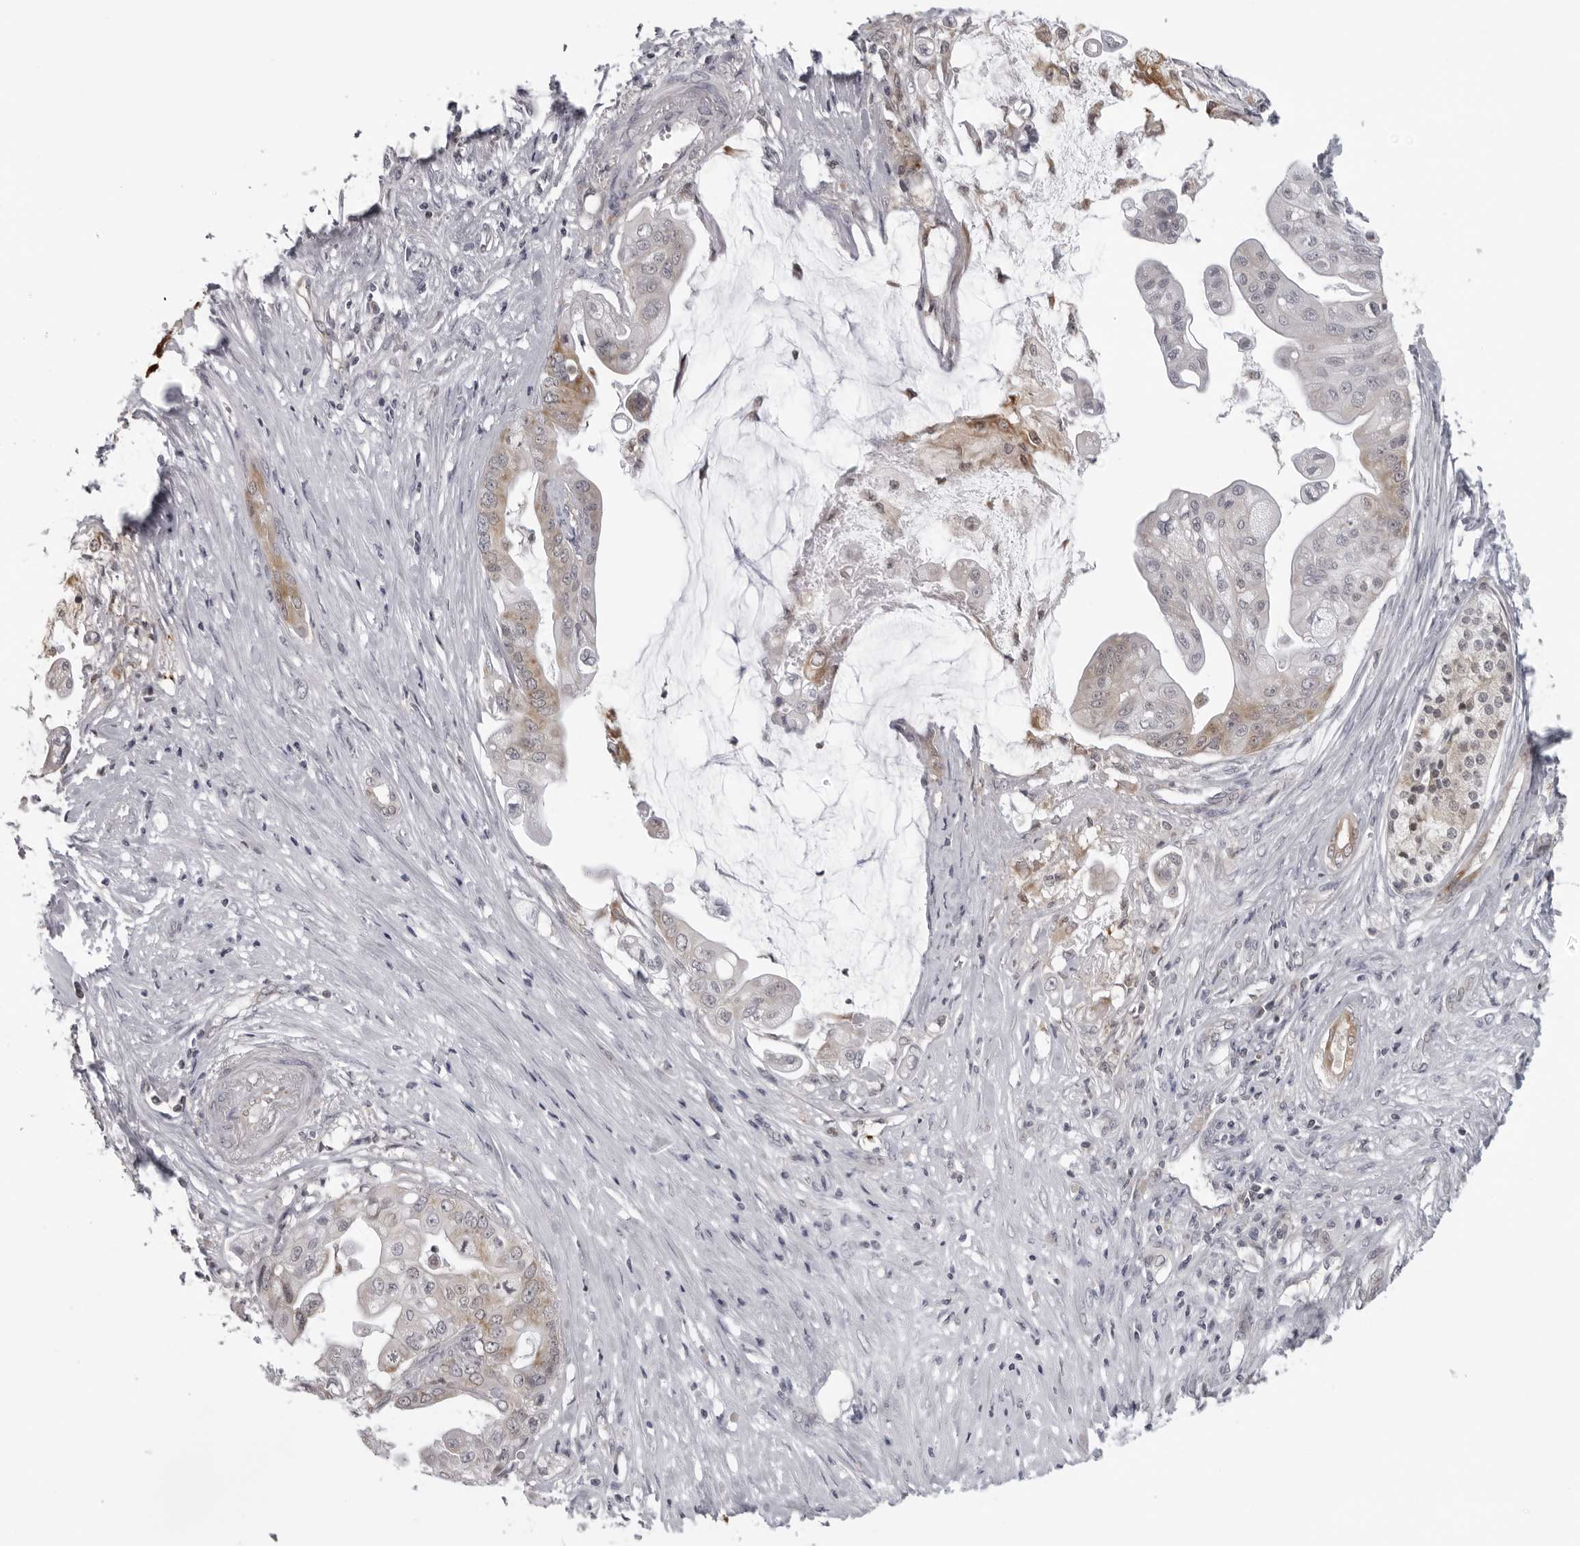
{"staining": {"intensity": "moderate", "quantity": "25%-75%", "location": "cytoplasmic/membranous"}, "tissue": "pancreatic cancer", "cell_type": "Tumor cells", "image_type": "cancer", "snomed": [{"axis": "morphology", "description": "Adenocarcinoma, NOS"}, {"axis": "topography", "description": "Pancreas"}], "caption": "Tumor cells demonstrate medium levels of moderate cytoplasmic/membranous positivity in about 25%-75% of cells in human pancreatic cancer.", "gene": "MRPS15", "patient": {"sex": "female", "age": 75}}